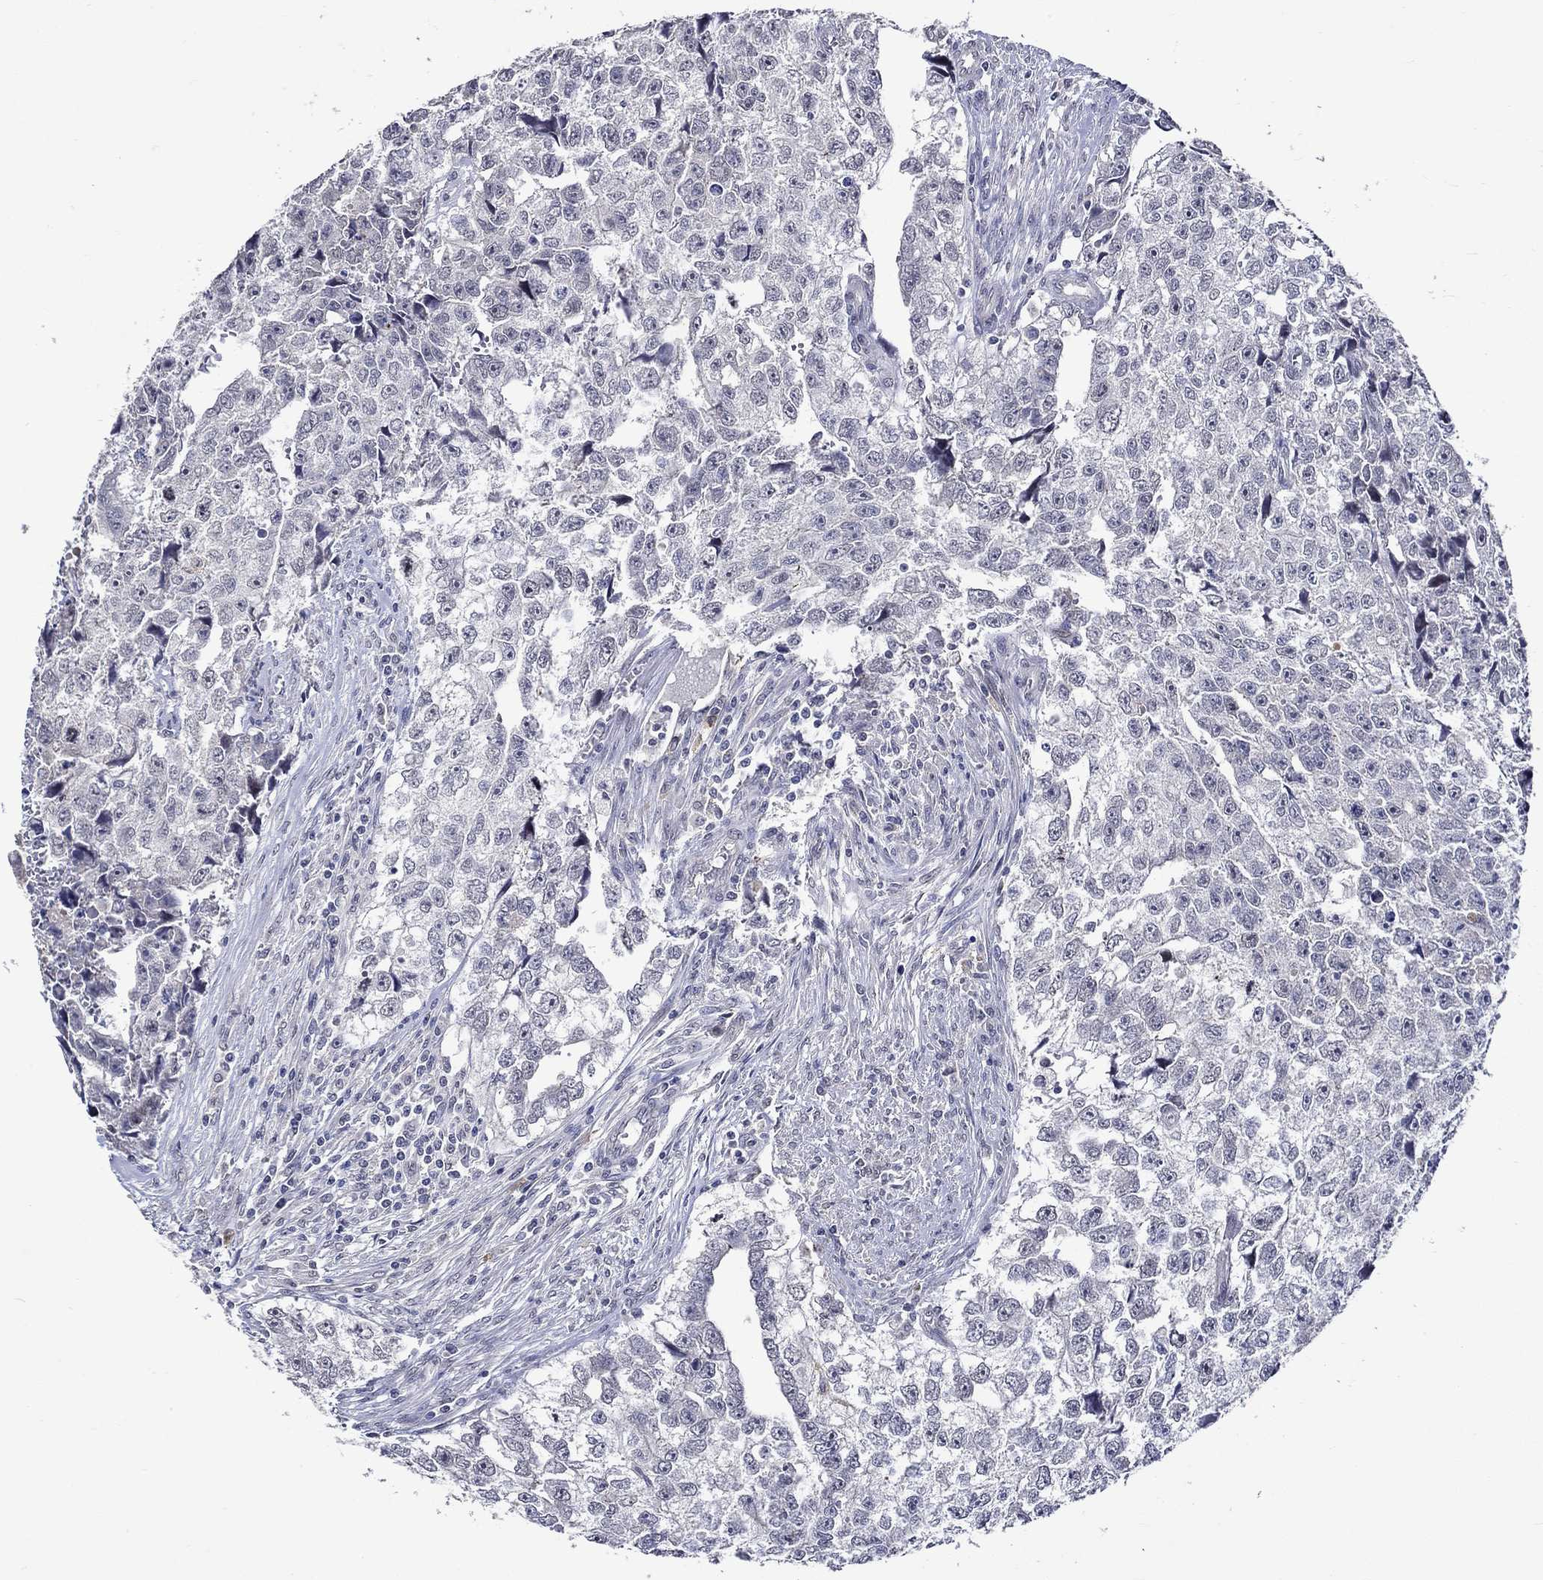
{"staining": {"intensity": "negative", "quantity": "none", "location": "none"}, "tissue": "testis cancer", "cell_type": "Tumor cells", "image_type": "cancer", "snomed": [{"axis": "morphology", "description": "Carcinoma, Embryonal, NOS"}, {"axis": "morphology", "description": "Teratoma, malignant, NOS"}, {"axis": "topography", "description": "Testis"}], "caption": "DAB immunohistochemical staining of testis cancer (embryonal carcinoma) demonstrates no significant staining in tumor cells. (Immunohistochemistry, brightfield microscopy, high magnification).", "gene": "DDX3Y", "patient": {"sex": "male", "age": 44}}